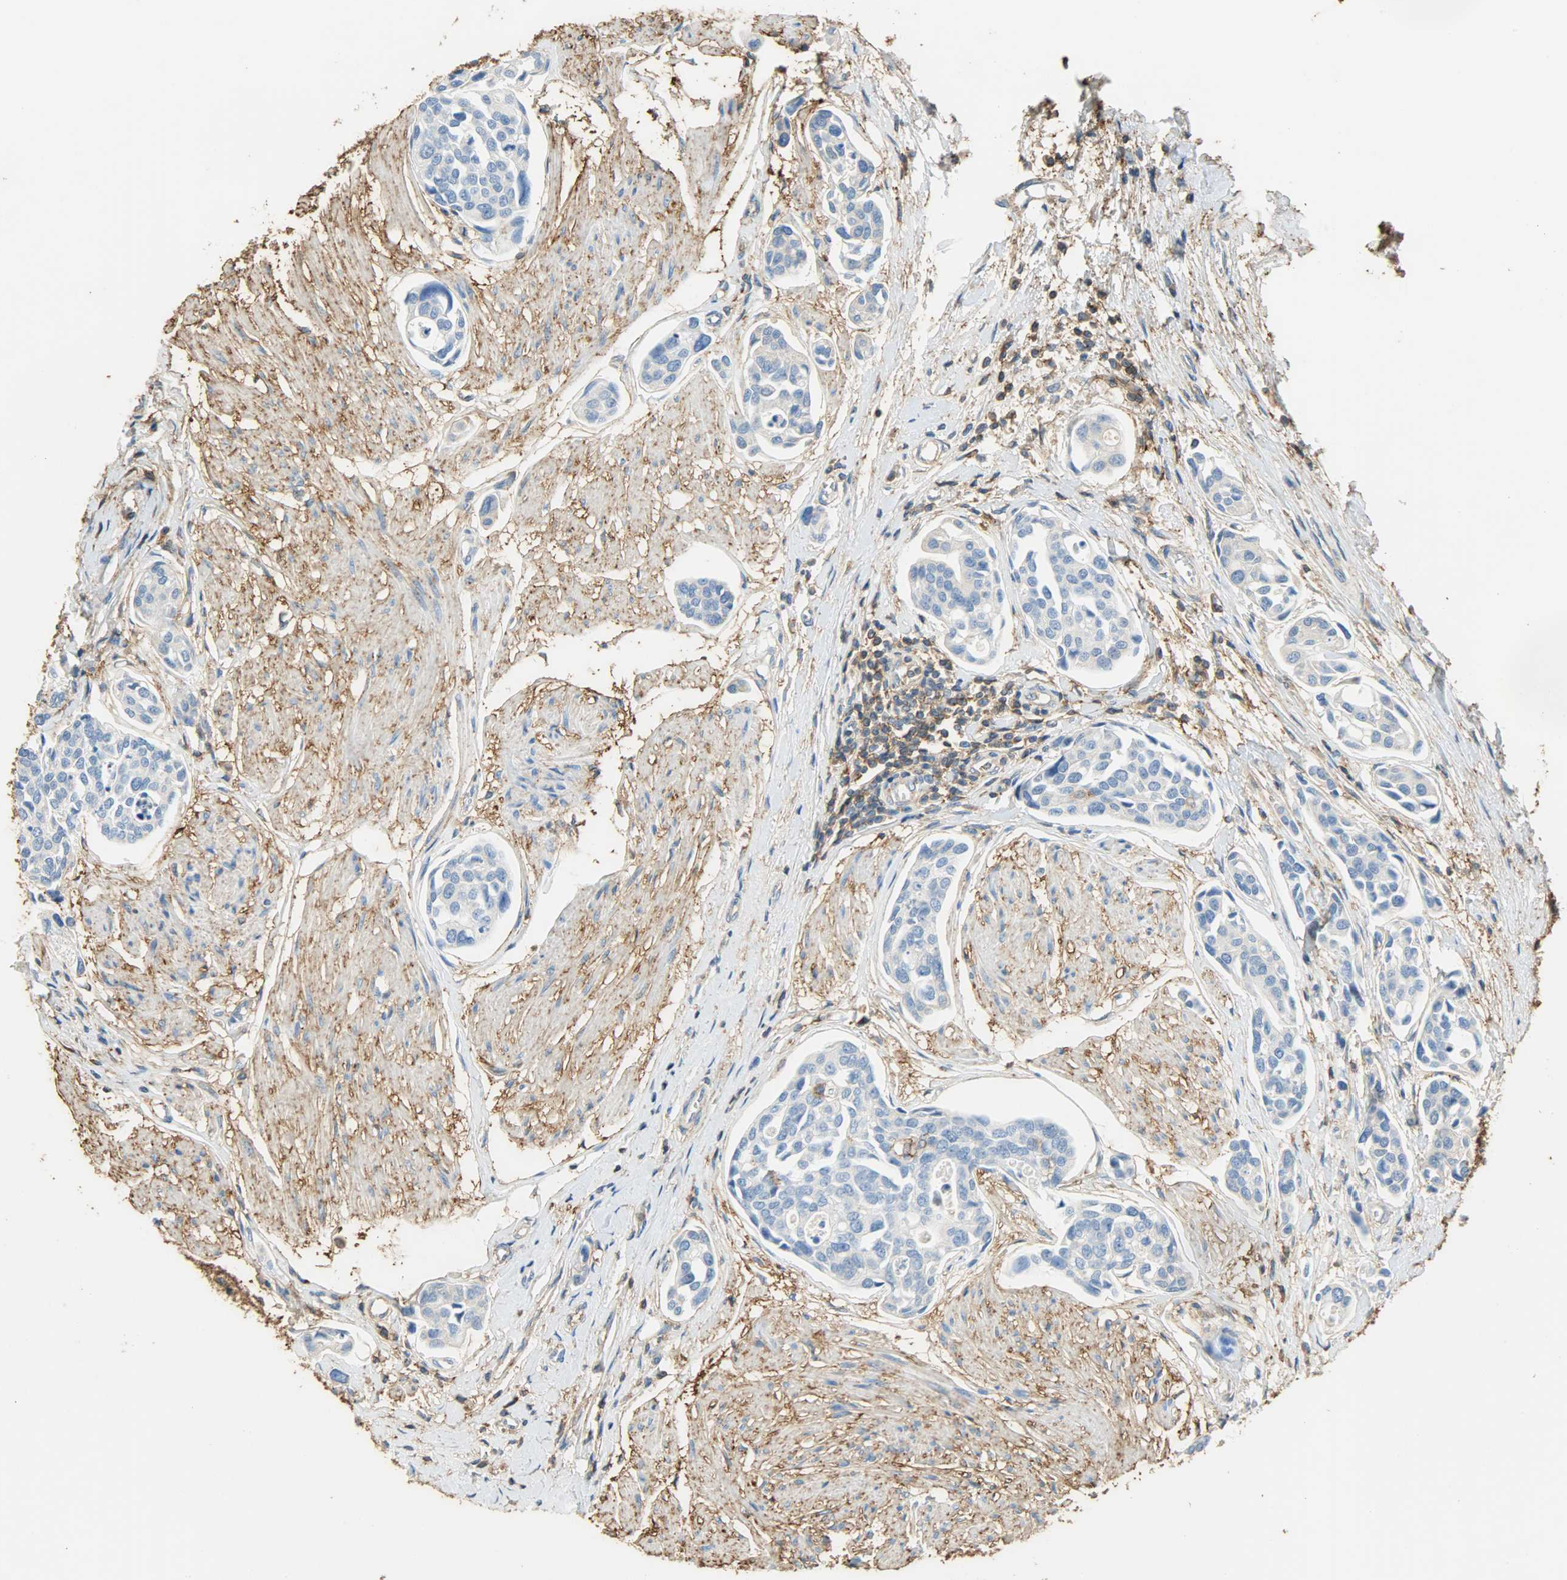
{"staining": {"intensity": "negative", "quantity": "none", "location": "none"}, "tissue": "urothelial cancer", "cell_type": "Tumor cells", "image_type": "cancer", "snomed": [{"axis": "morphology", "description": "Urothelial carcinoma, High grade"}, {"axis": "topography", "description": "Urinary bladder"}], "caption": "Tumor cells are negative for brown protein staining in urothelial carcinoma (high-grade). The staining was performed using DAB (3,3'-diaminobenzidine) to visualize the protein expression in brown, while the nuclei were stained in blue with hematoxylin (Magnification: 20x).", "gene": "ANXA6", "patient": {"sex": "male", "age": 78}}